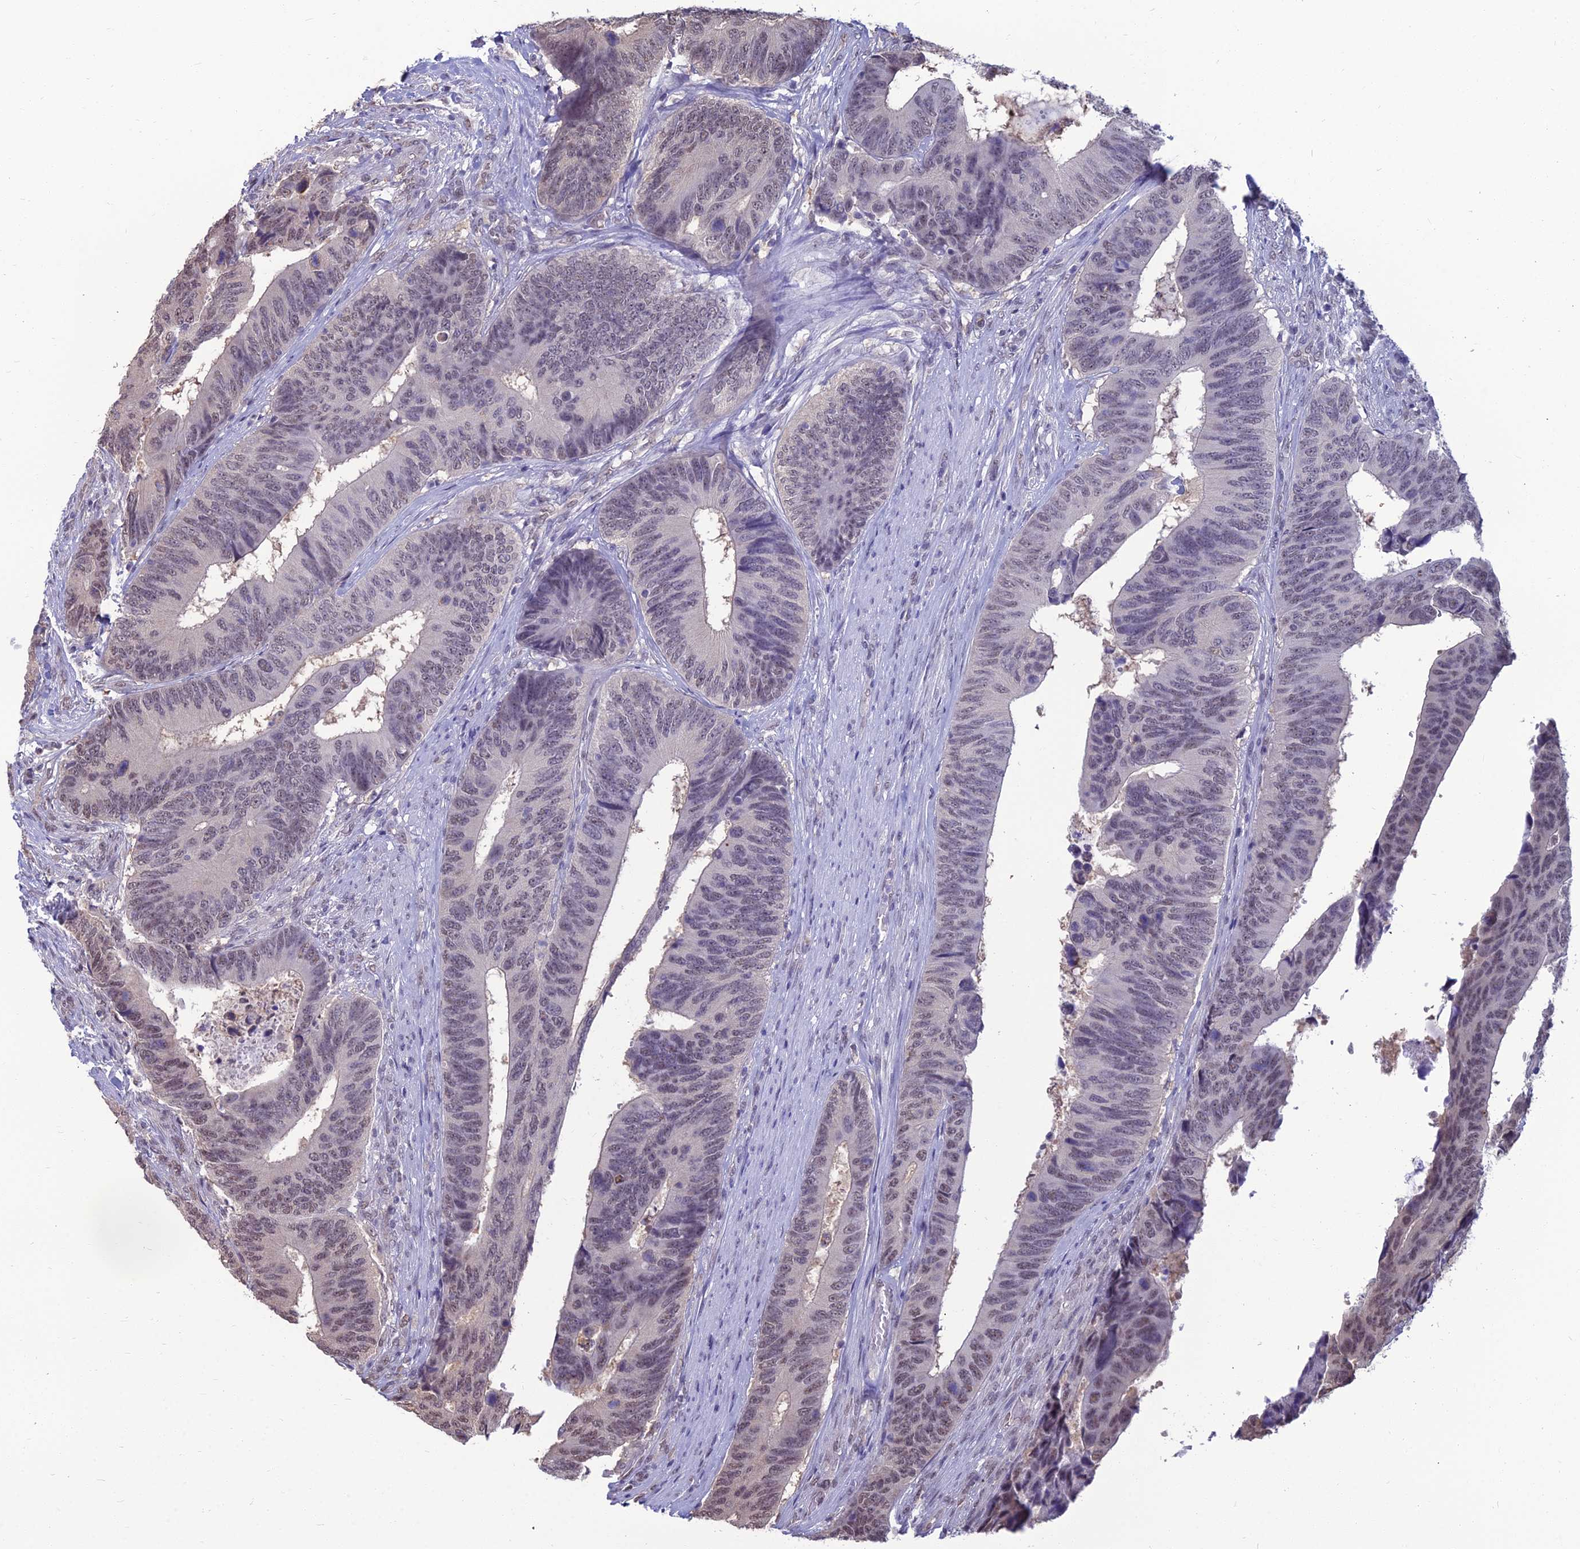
{"staining": {"intensity": "weak", "quantity": "25%-75%", "location": "nuclear"}, "tissue": "colorectal cancer", "cell_type": "Tumor cells", "image_type": "cancer", "snomed": [{"axis": "morphology", "description": "Adenocarcinoma, NOS"}, {"axis": "topography", "description": "Colon"}], "caption": "Brown immunohistochemical staining in colorectal cancer (adenocarcinoma) reveals weak nuclear positivity in approximately 25%-75% of tumor cells.", "gene": "SRSF7", "patient": {"sex": "male", "age": 87}}